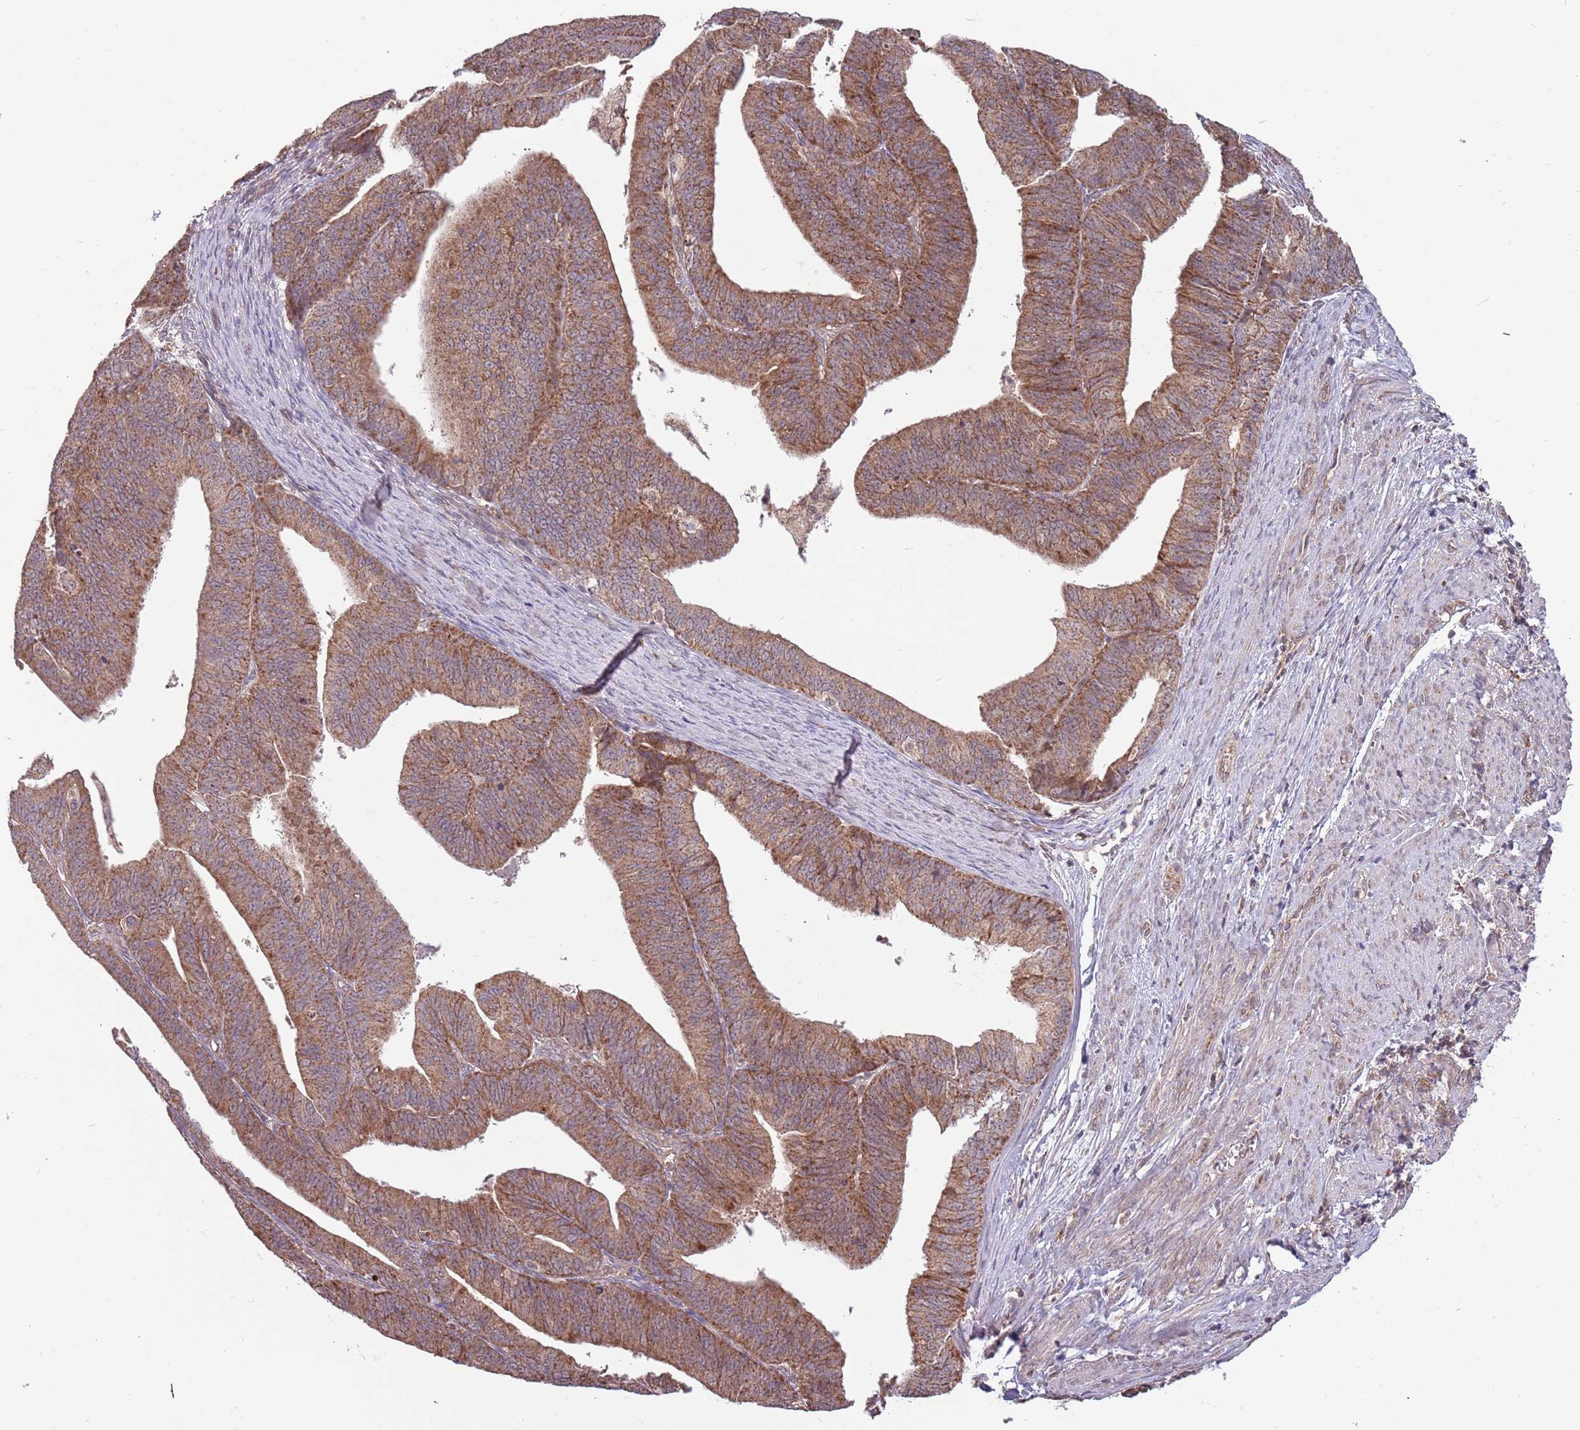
{"staining": {"intensity": "moderate", "quantity": "25%-75%", "location": "cytoplasmic/membranous"}, "tissue": "endometrial cancer", "cell_type": "Tumor cells", "image_type": "cancer", "snomed": [{"axis": "morphology", "description": "Adenocarcinoma, NOS"}, {"axis": "topography", "description": "Endometrium"}], "caption": "Approximately 25%-75% of tumor cells in human endometrial cancer (adenocarcinoma) demonstrate moderate cytoplasmic/membranous protein staining as visualized by brown immunohistochemical staining.", "gene": "RNF181", "patient": {"sex": "female", "age": 73}}